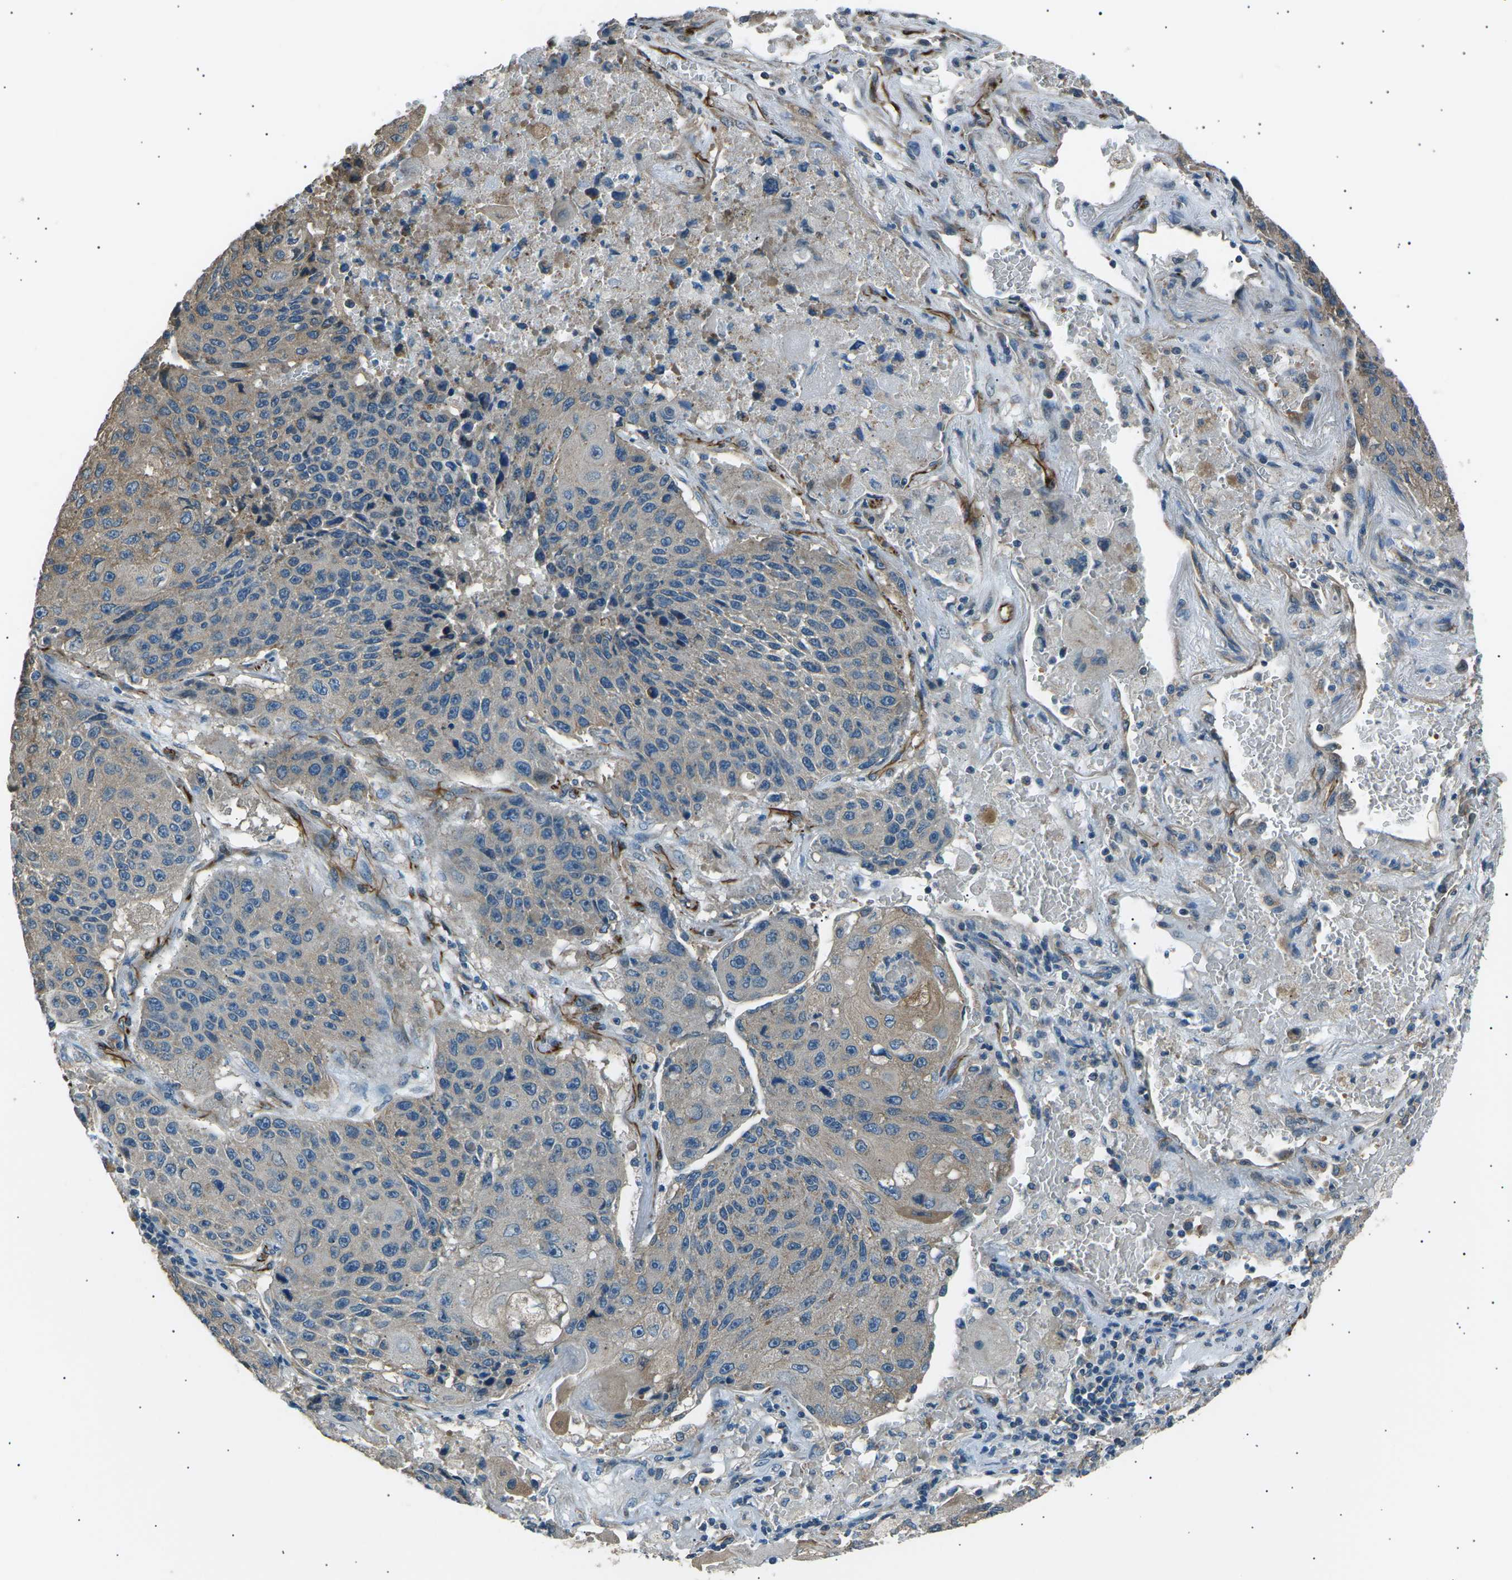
{"staining": {"intensity": "weak", "quantity": "<25%", "location": "cytoplasmic/membranous"}, "tissue": "lung cancer", "cell_type": "Tumor cells", "image_type": "cancer", "snomed": [{"axis": "morphology", "description": "Squamous cell carcinoma, NOS"}, {"axis": "topography", "description": "Lung"}], "caption": "Immunohistochemistry micrograph of neoplastic tissue: lung cancer stained with DAB (3,3'-diaminobenzidine) demonstrates no significant protein expression in tumor cells. (Brightfield microscopy of DAB (3,3'-diaminobenzidine) immunohistochemistry at high magnification).", "gene": "SLK", "patient": {"sex": "male", "age": 61}}